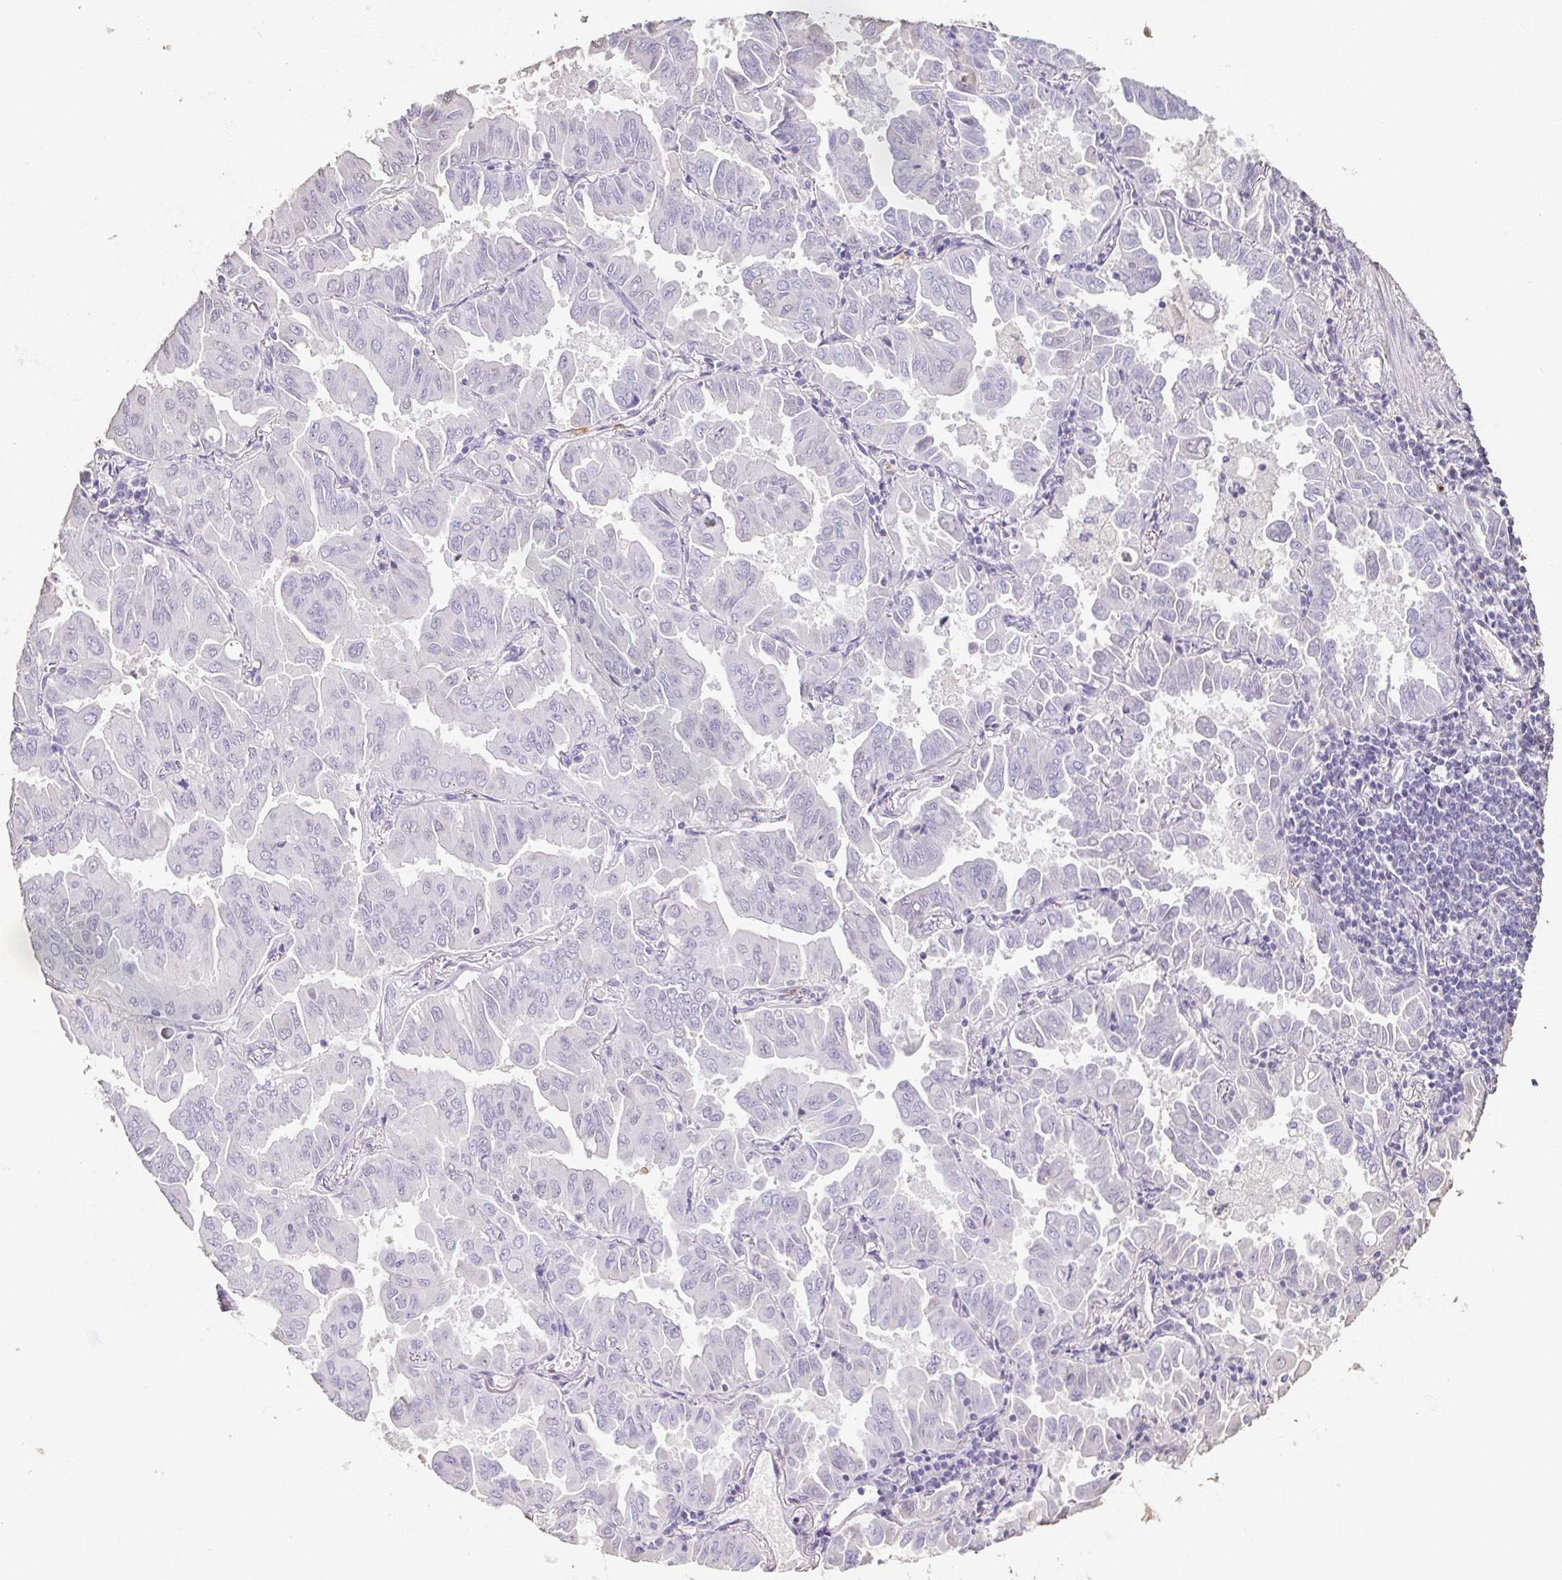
{"staining": {"intensity": "negative", "quantity": "none", "location": "none"}, "tissue": "lung cancer", "cell_type": "Tumor cells", "image_type": "cancer", "snomed": [{"axis": "morphology", "description": "Adenocarcinoma, NOS"}, {"axis": "topography", "description": "Lung"}], "caption": "Image shows no significant protein positivity in tumor cells of adenocarcinoma (lung).", "gene": "BPIFA2", "patient": {"sex": "male", "age": 64}}